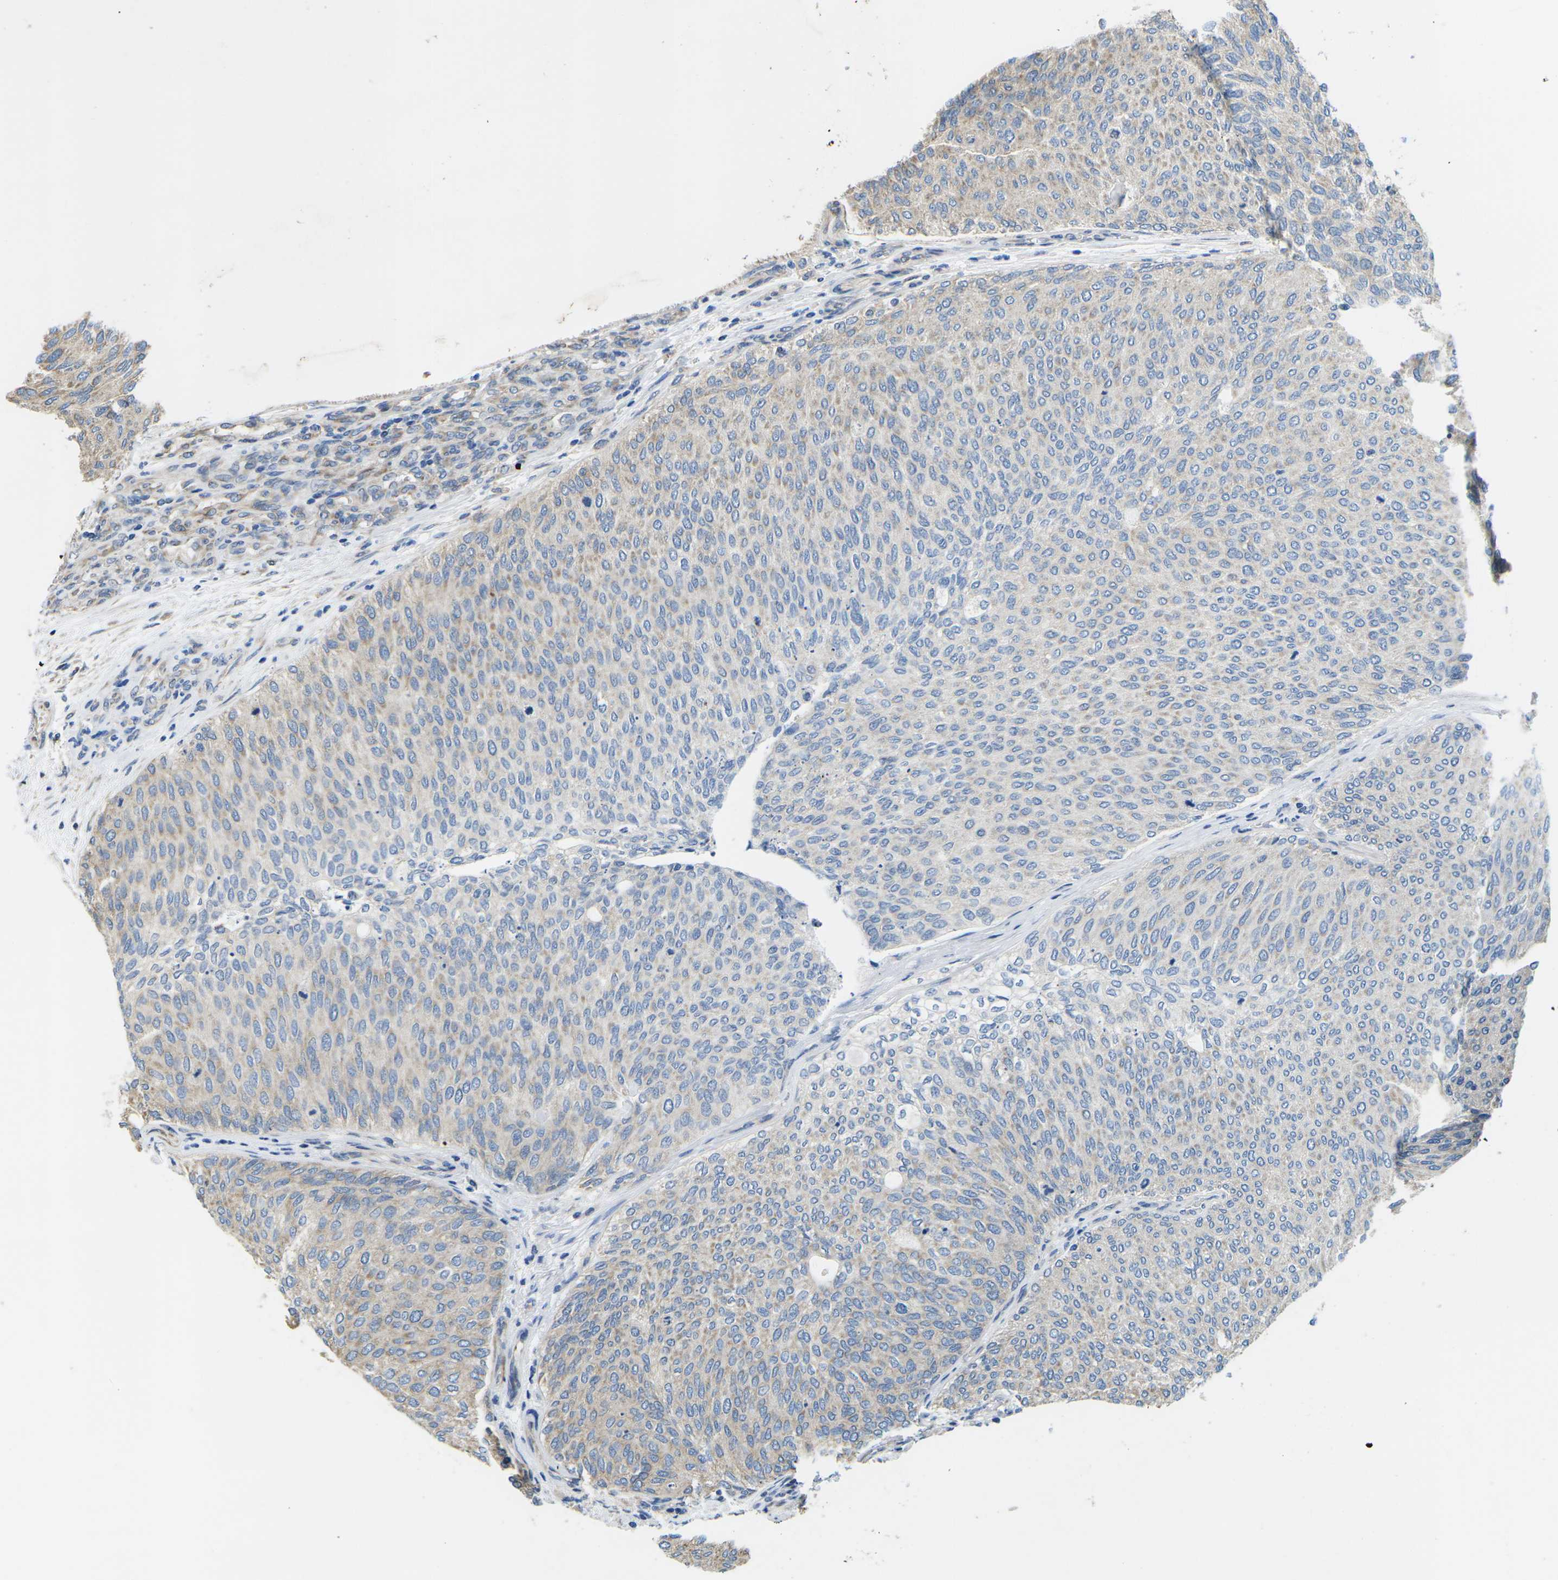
{"staining": {"intensity": "weak", "quantity": "25%-75%", "location": "cytoplasmic/membranous"}, "tissue": "urothelial cancer", "cell_type": "Tumor cells", "image_type": "cancer", "snomed": [{"axis": "morphology", "description": "Urothelial carcinoma, Low grade"}, {"axis": "topography", "description": "Urinary bladder"}], "caption": "The micrograph shows a brown stain indicating the presence of a protein in the cytoplasmic/membranous of tumor cells in urothelial cancer. The staining is performed using DAB (3,3'-diaminobenzidine) brown chromogen to label protein expression. The nuclei are counter-stained blue using hematoxylin.", "gene": "TMEFF2", "patient": {"sex": "female", "age": 79}}